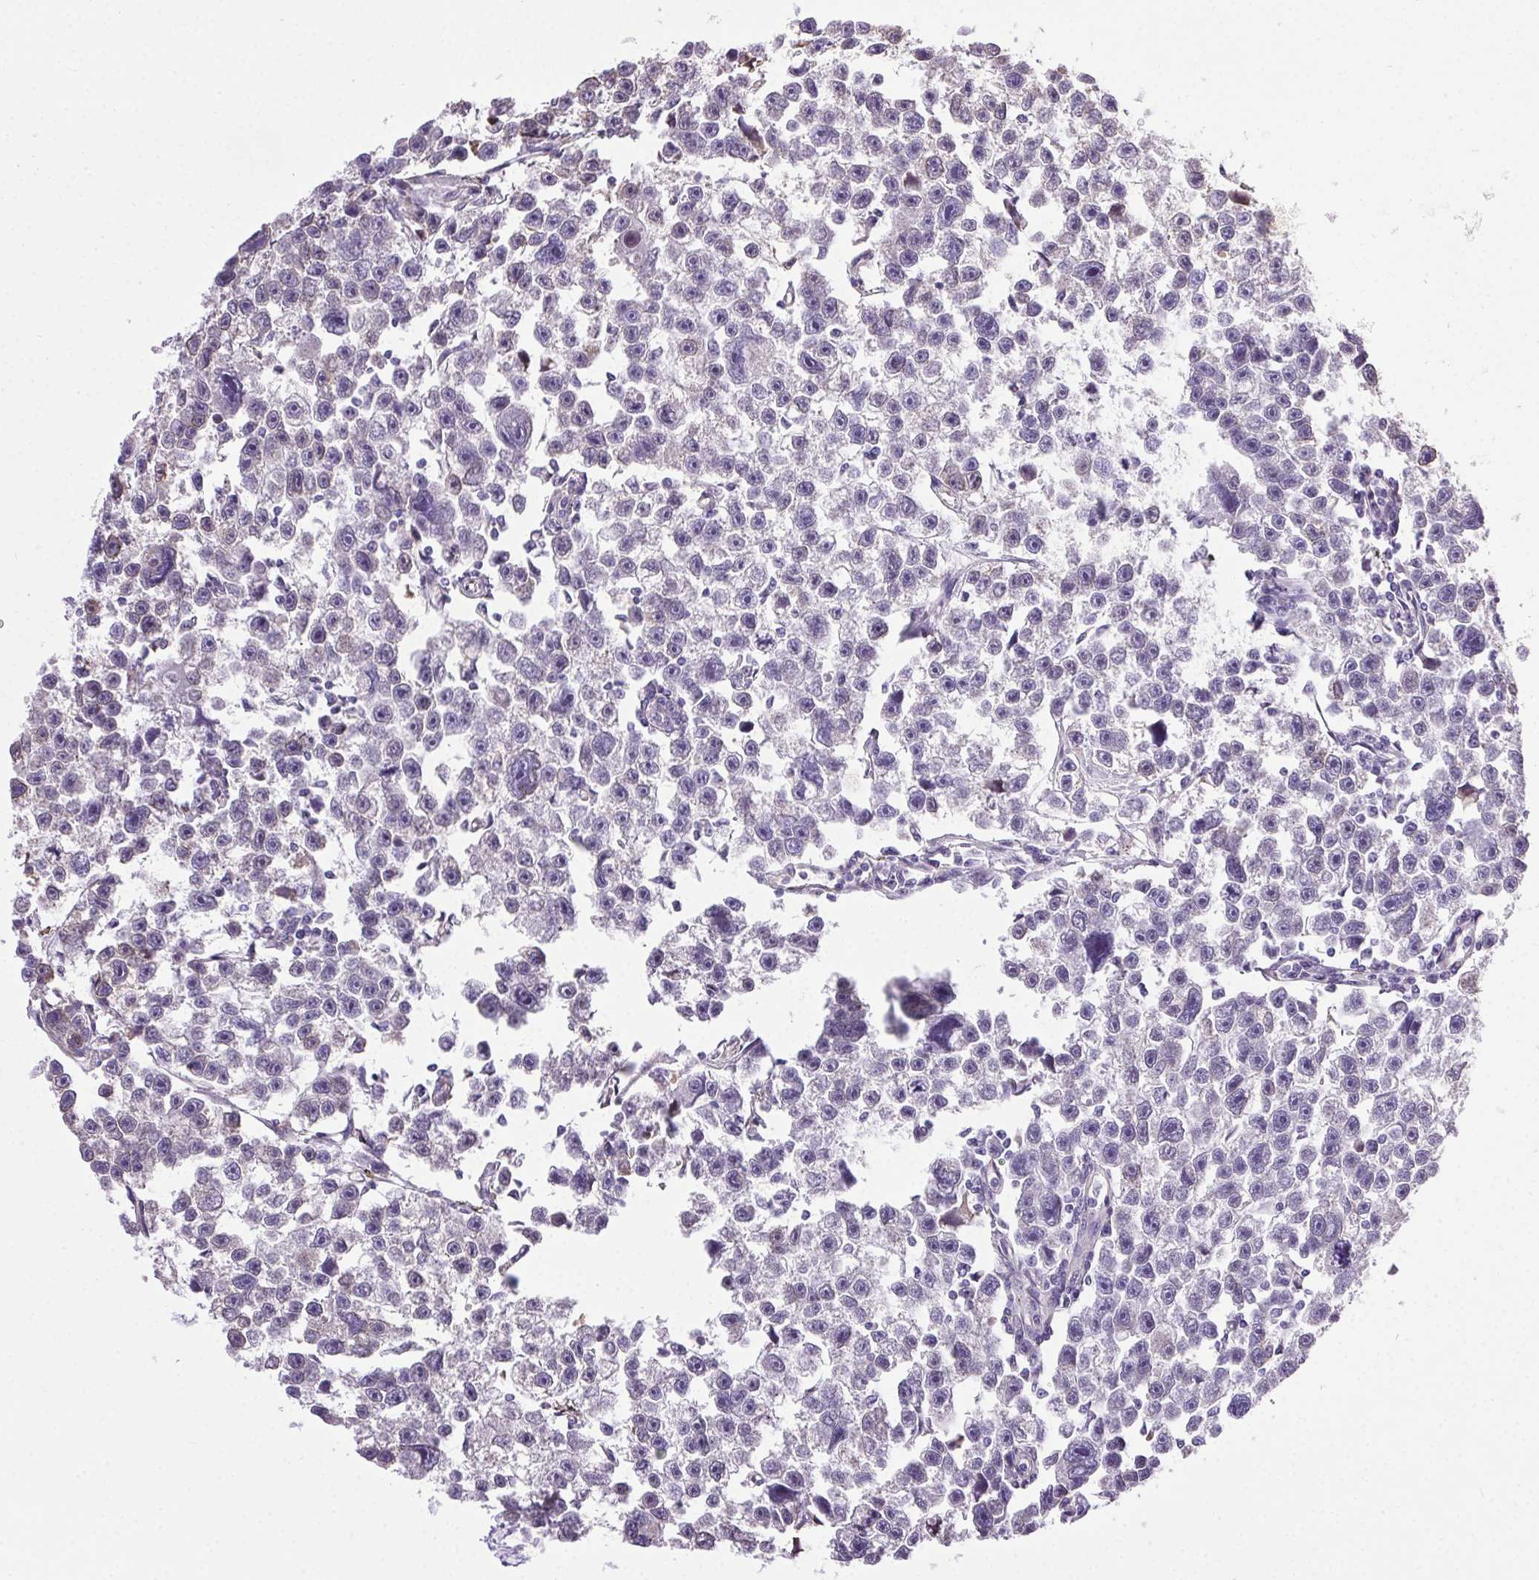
{"staining": {"intensity": "negative", "quantity": "none", "location": "none"}, "tissue": "testis cancer", "cell_type": "Tumor cells", "image_type": "cancer", "snomed": [{"axis": "morphology", "description": "Seminoma, NOS"}, {"axis": "topography", "description": "Testis"}], "caption": "Immunohistochemistry image of human testis seminoma stained for a protein (brown), which reveals no positivity in tumor cells.", "gene": "SNX31", "patient": {"sex": "male", "age": 26}}